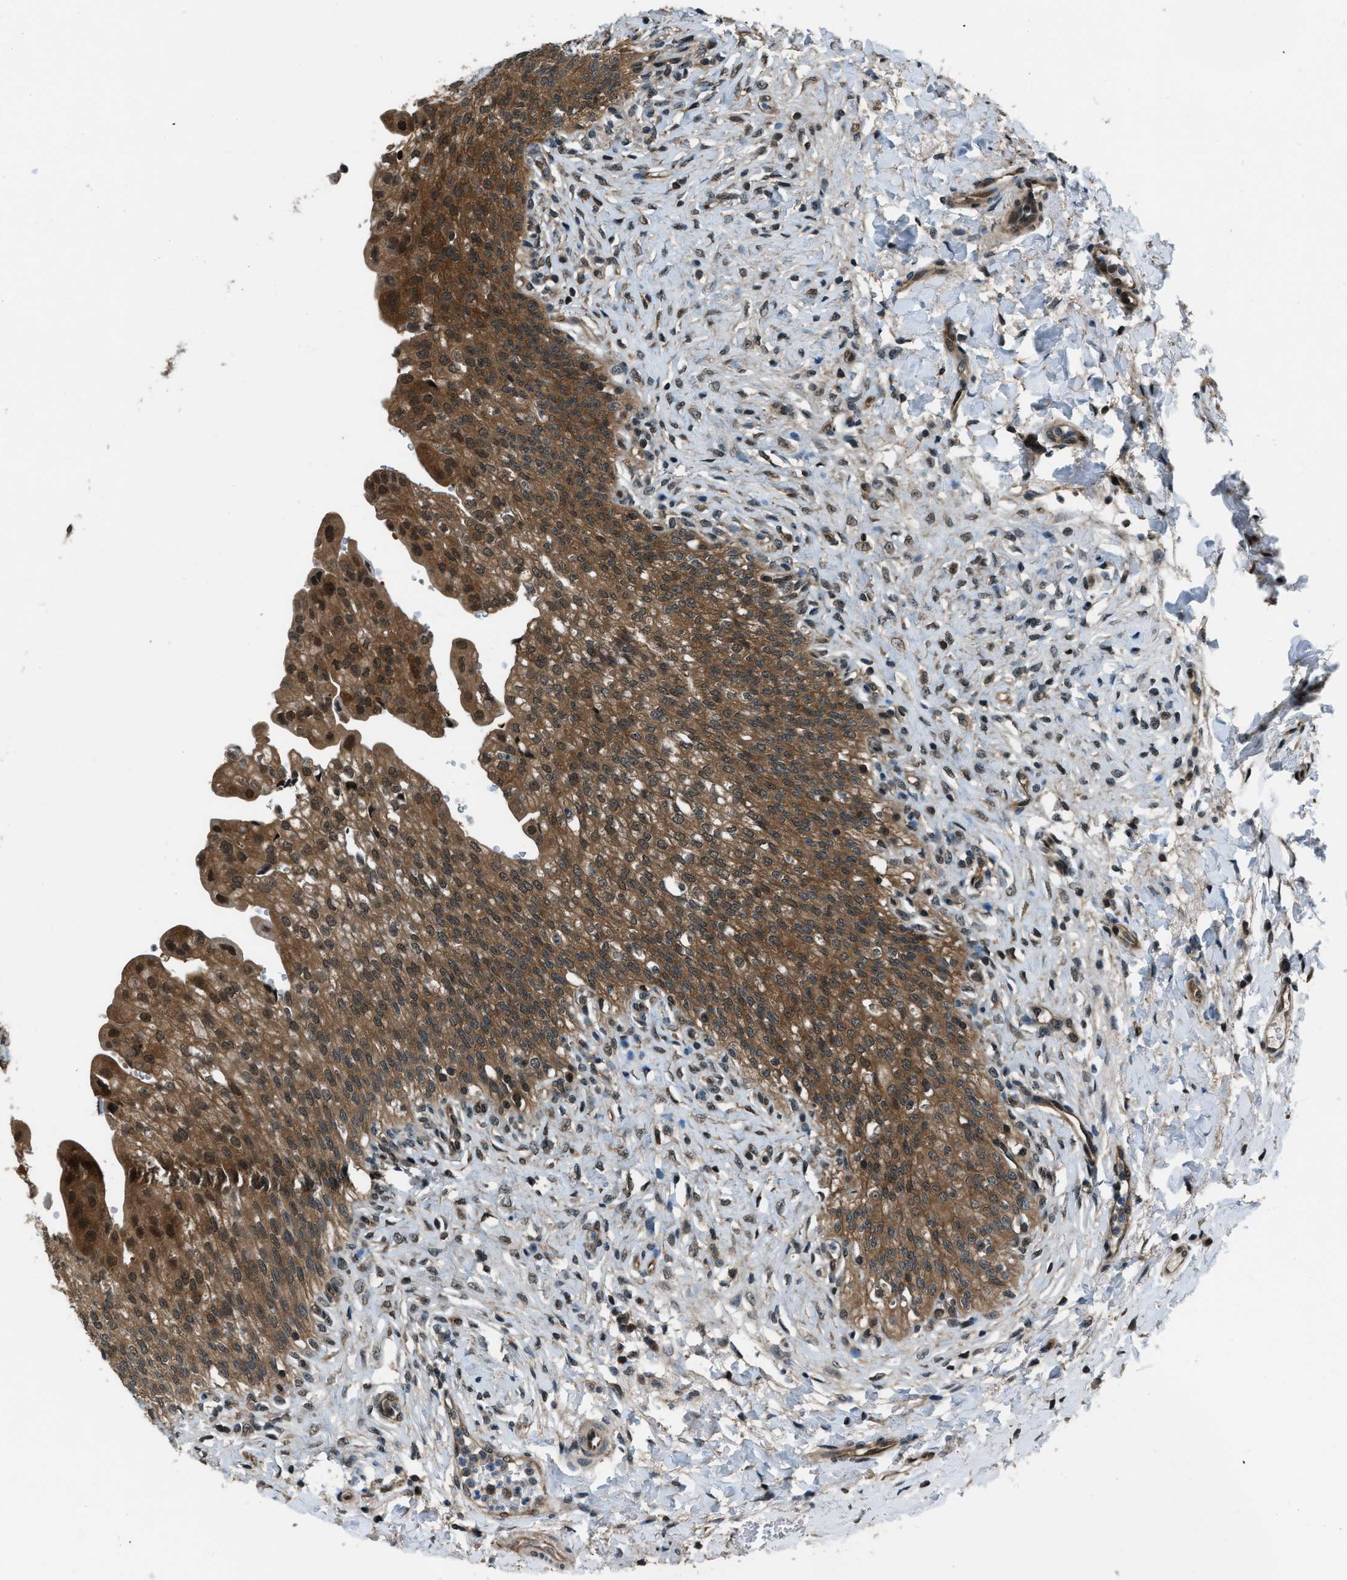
{"staining": {"intensity": "strong", "quantity": ">75%", "location": "cytoplasmic/membranous,nuclear"}, "tissue": "urinary bladder", "cell_type": "Urothelial cells", "image_type": "normal", "snomed": [{"axis": "morphology", "description": "Urothelial carcinoma, High grade"}, {"axis": "topography", "description": "Urinary bladder"}], "caption": "This is a photomicrograph of IHC staining of normal urinary bladder, which shows strong positivity in the cytoplasmic/membranous,nuclear of urothelial cells.", "gene": "NUDCD3", "patient": {"sex": "male", "age": 46}}